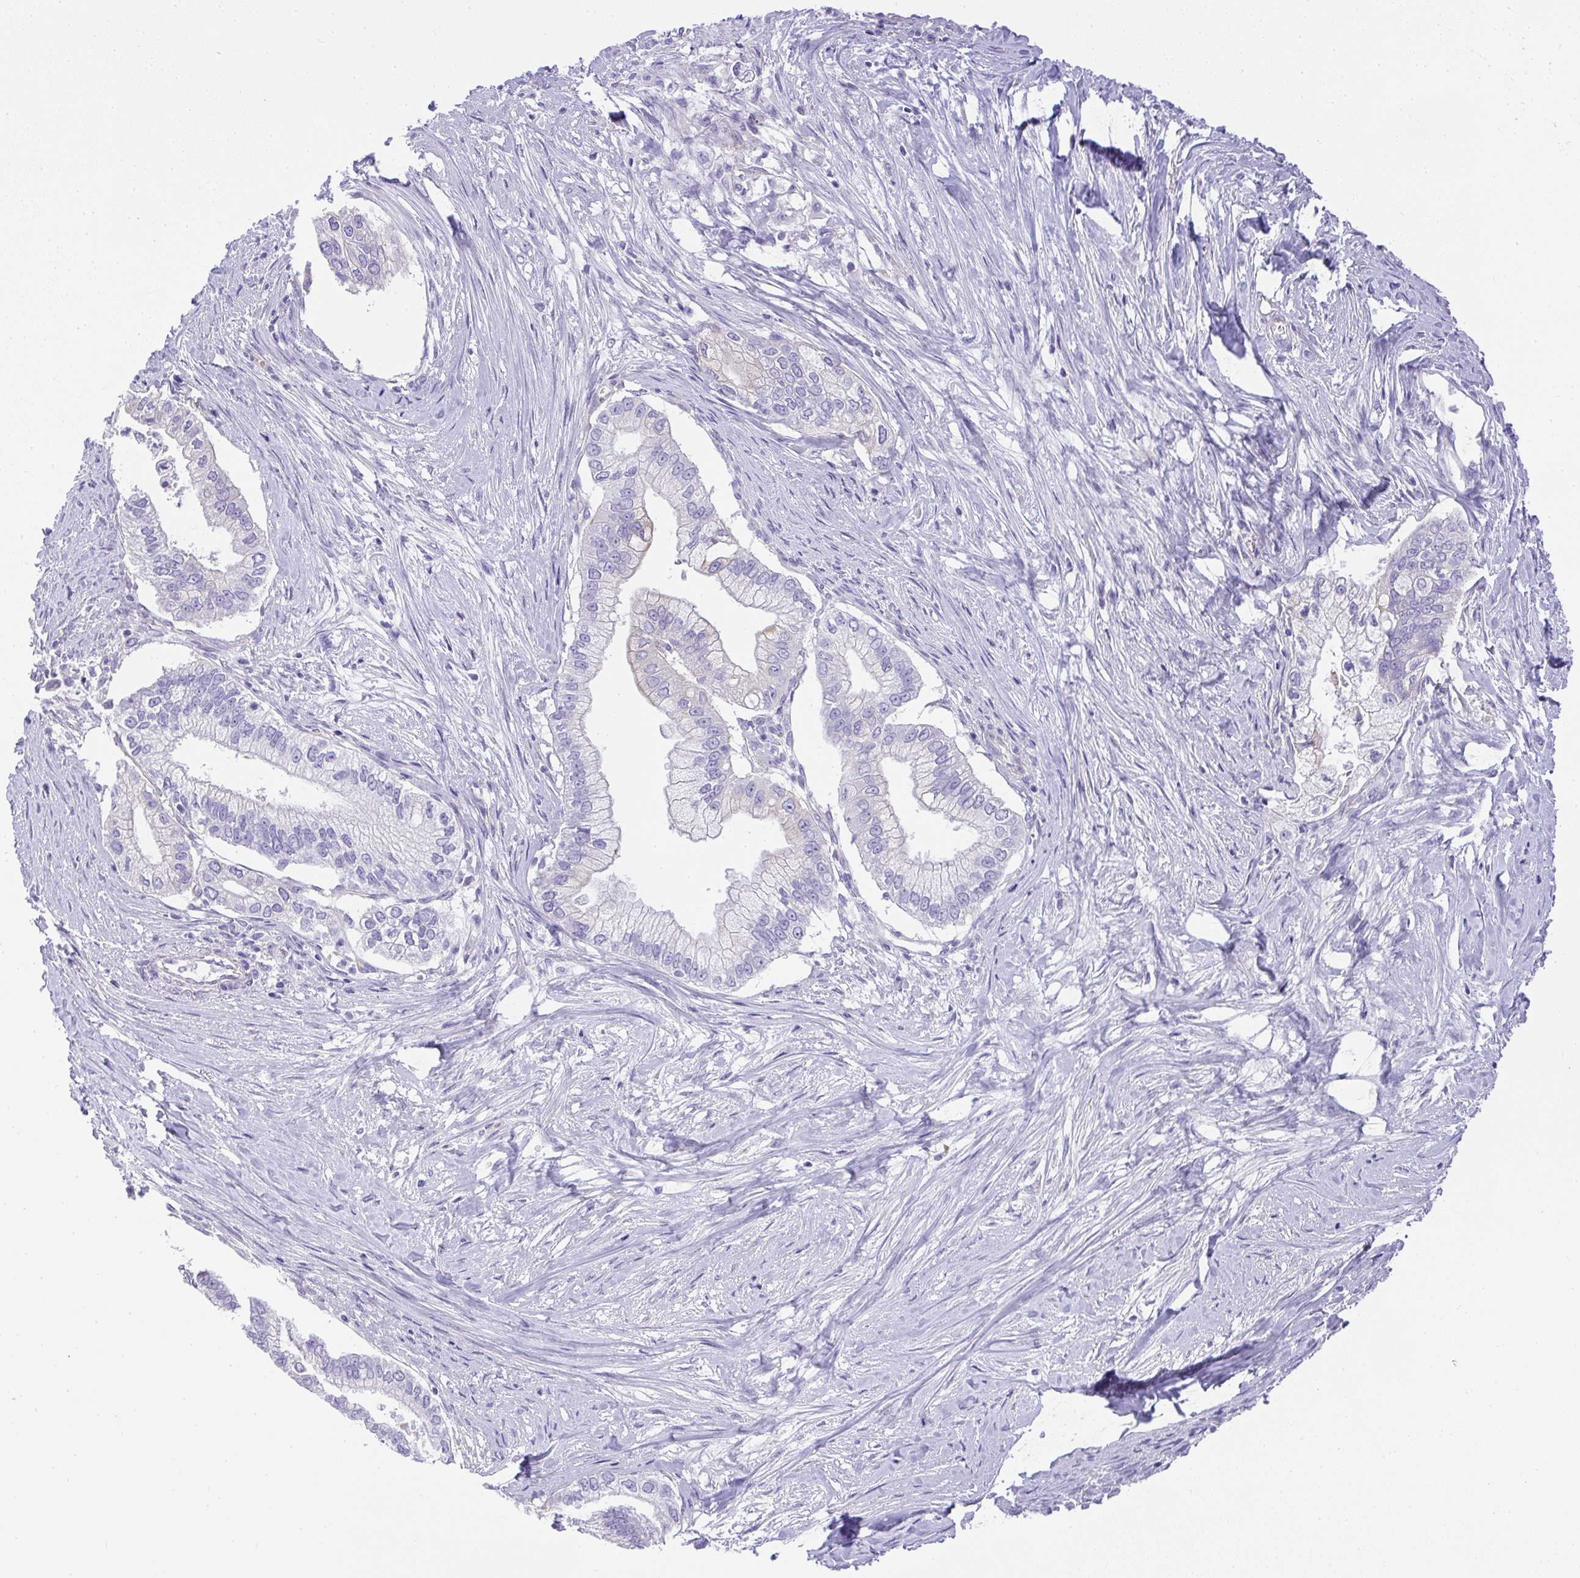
{"staining": {"intensity": "negative", "quantity": "none", "location": "none"}, "tissue": "pancreatic cancer", "cell_type": "Tumor cells", "image_type": "cancer", "snomed": [{"axis": "morphology", "description": "Adenocarcinoma, NOS"}, {"axis": "topography", "description": "Pancreas"}], "caption": "A photomicrograph of human adenocarcinoma (pancreatic) is negative for staining in tumor cells.", "gene": "PLPPR3", "patient": {"sex": "male", "age": 70}}